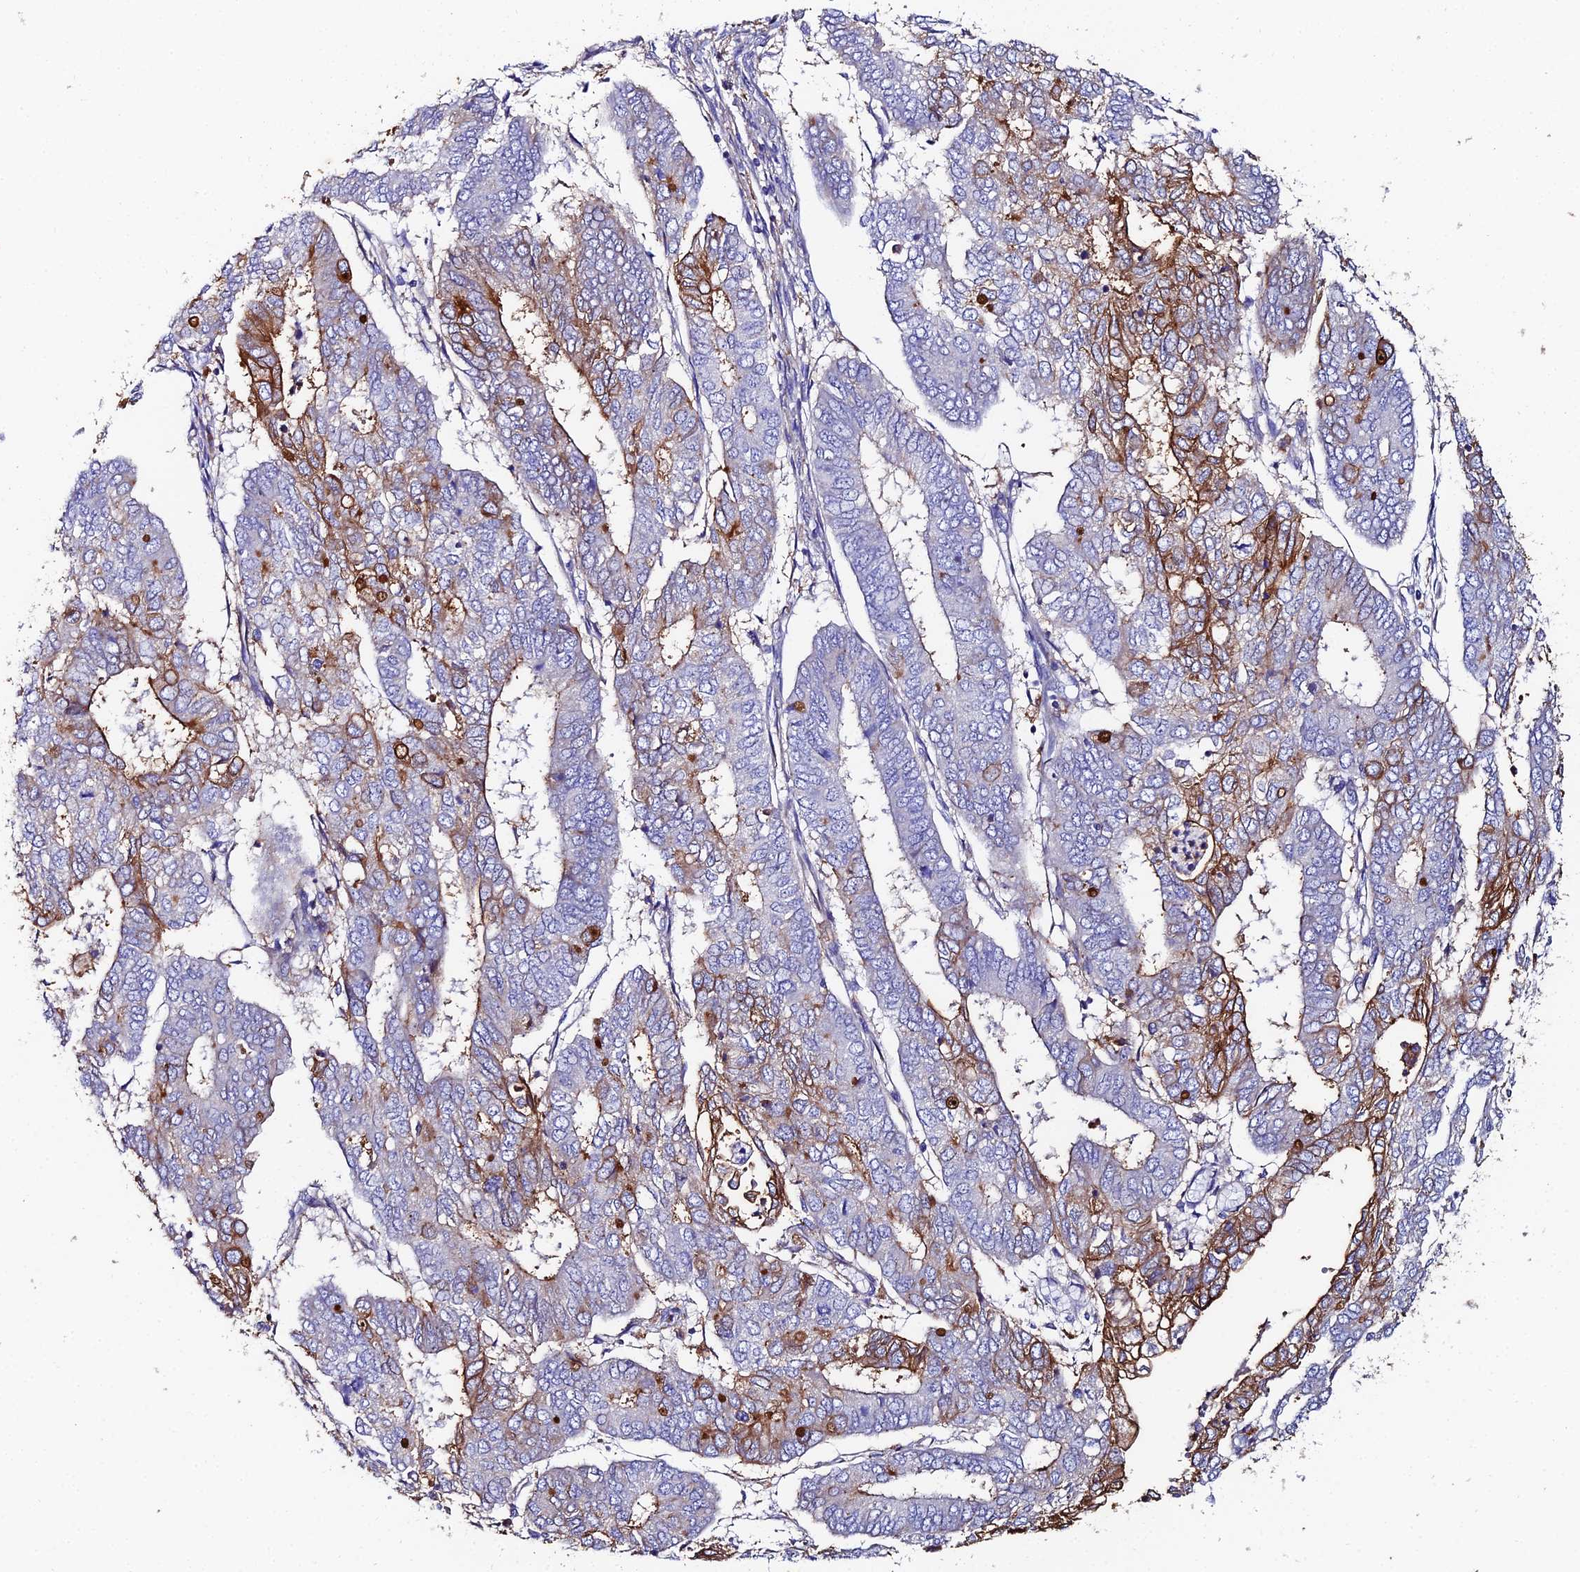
{"staining": {"intensity": "moderate", "quantity": "<25%", "location": "cytoplasmic/membranous"}, "tissue": "endometrial cancer", "cell_type": "Tumor cells", "image_type": "cancer", "snomed": [{"axis": "morphology", "description": "Adenocarcinoma, NOS"}, {"axis": "topography", "description": "Endometrium"}], "caption": "Protein analysis of endometrial adenocarcinoma tissue reveals moderate cytoplasmic/membranous expression in about <25% of tumor cells.", "gene": "C6", "patient": {"sex": "female", "age": 68}}